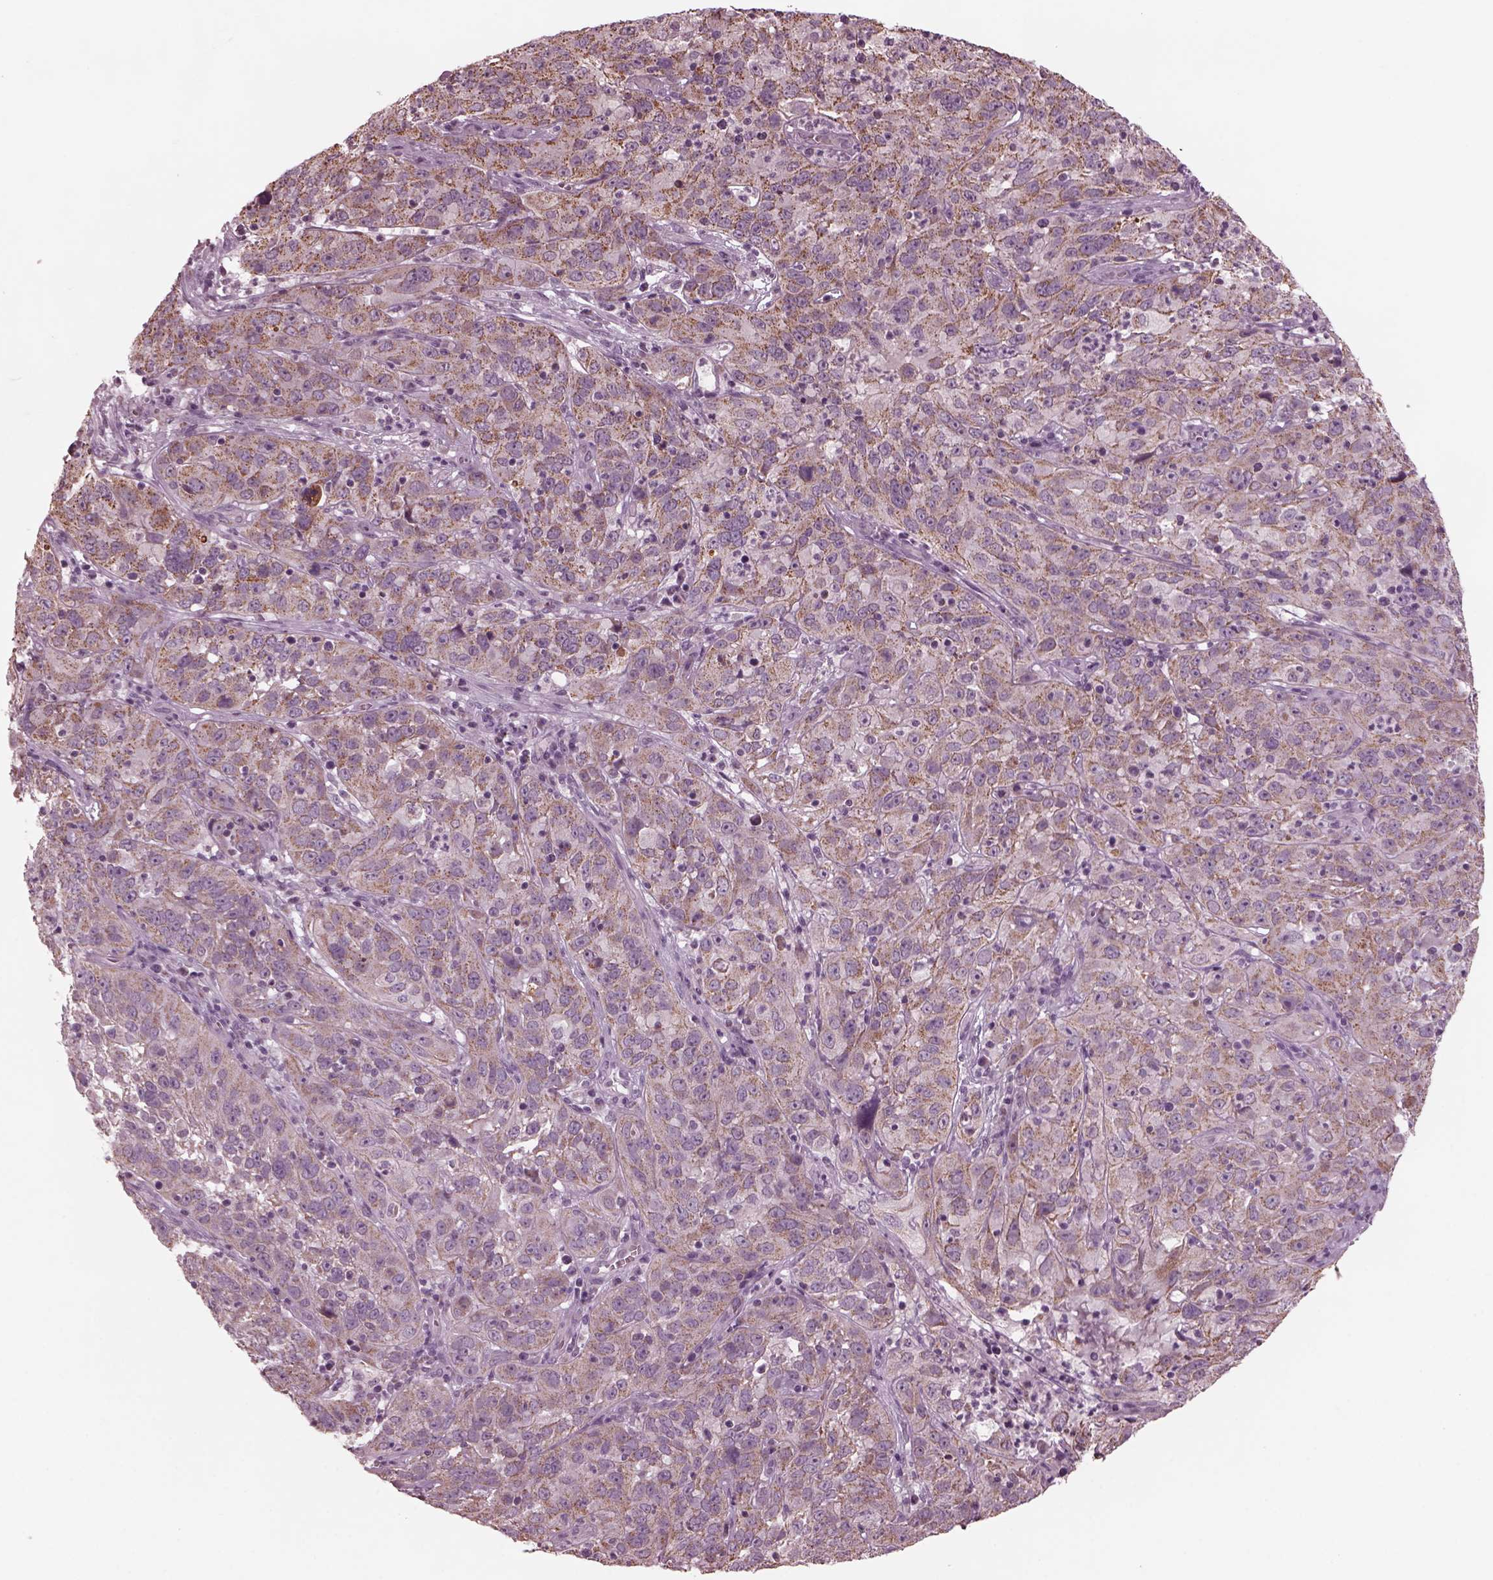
{"staining": {"intensity": "moderate", "quantity": "25%-75%", "location": "cytoplasmic/membranous"}, "tissue": "cervical cancer", "cell_type": "Tumor cells", "image_type": "cancer", "snomed": [{"axis": "morphology", "description": "Squamous cell carcinoma, NOS"}, {"axis": "topography", "description": "Cervix"}], "caption": "Immunohistochemistry (IHC) photomicrograph of human cervical cancer stained for a protein (brown), which exhibits medium levels of moderate cytoplasmic/membranous staining in approximately 25%-75% of tumor cells.", "gene": "CELSR3", "patient": {"sex": "female", "age": 32}}